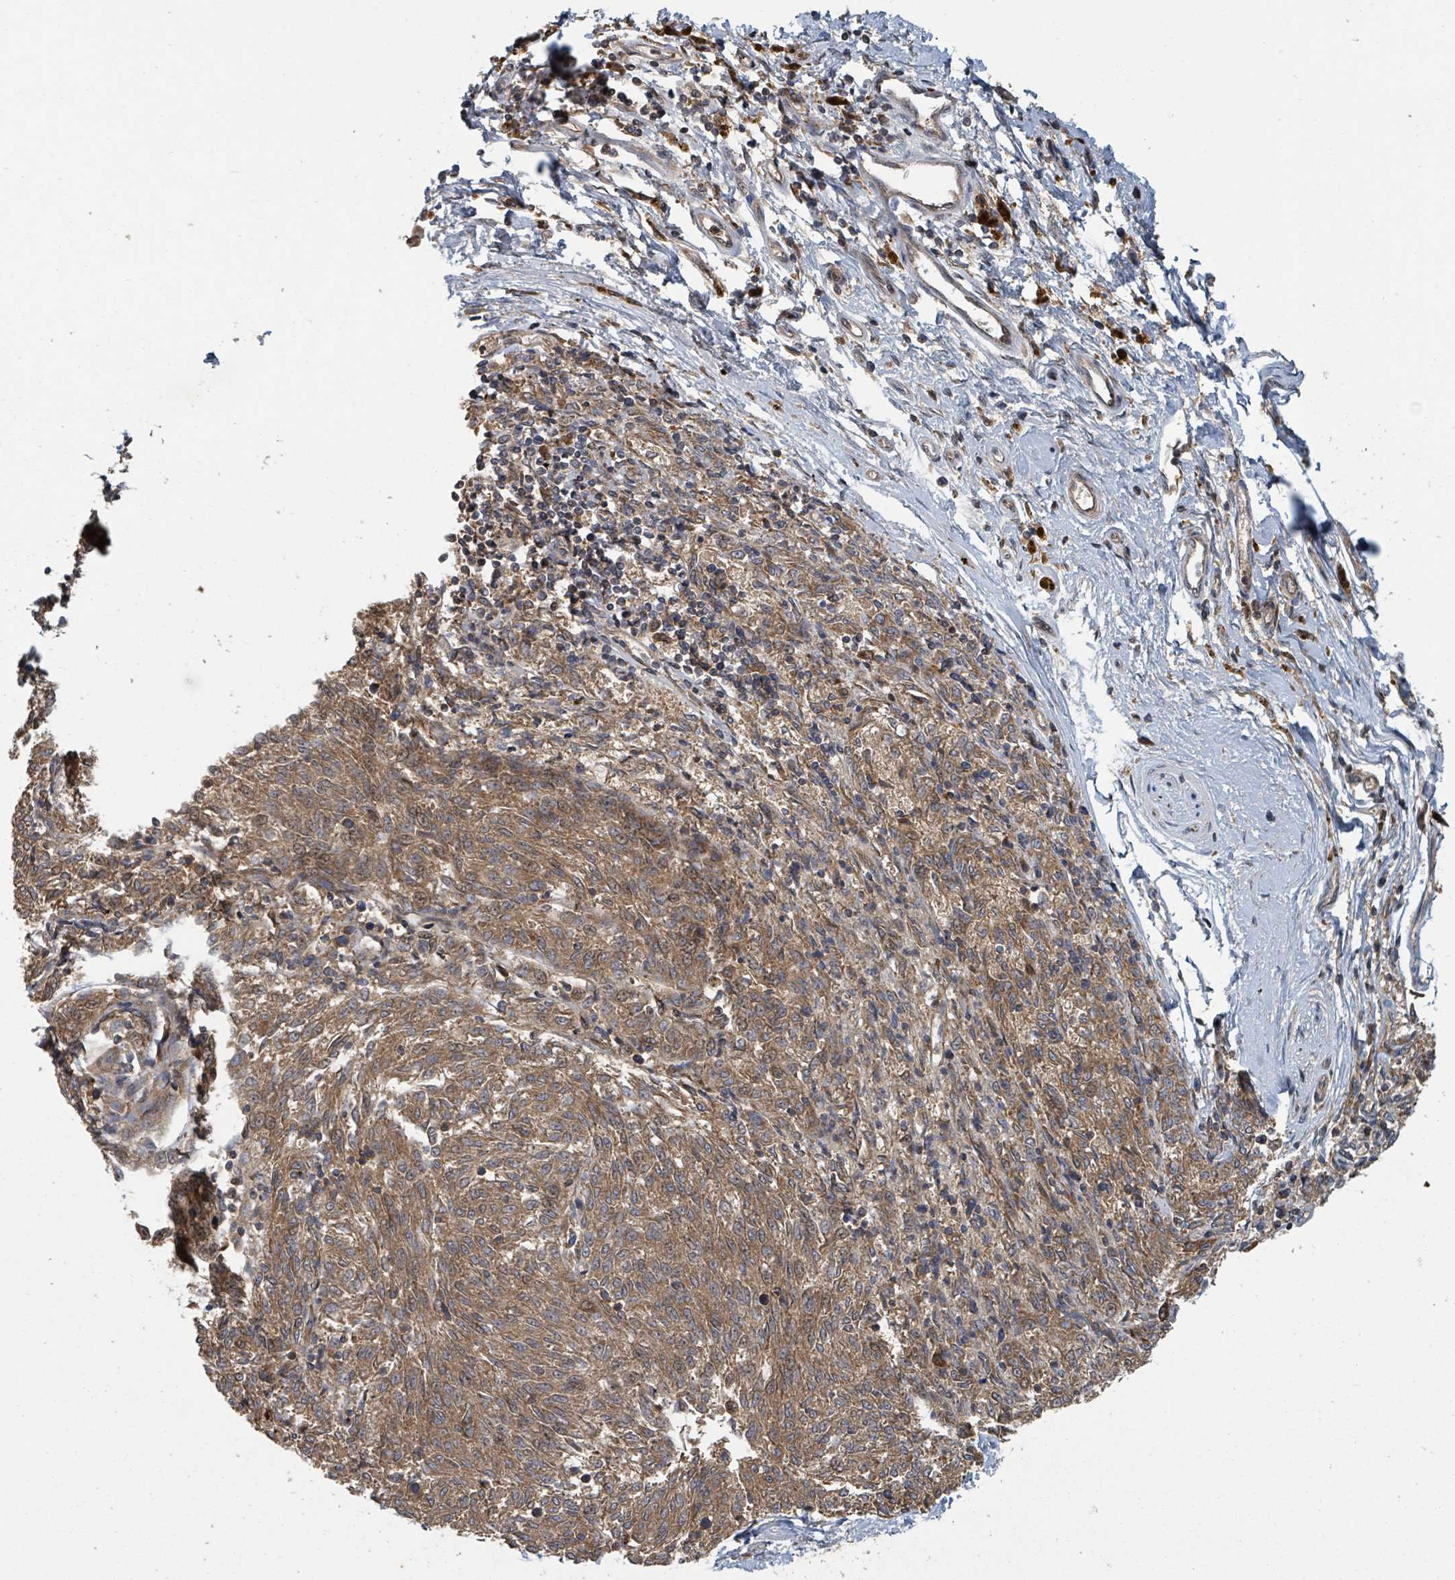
{"staining": {"intensity": "moderate", "quantity": ">75%", "location": "cytoplasmic/membranous"}, "tissue": "melanoma", "cell_type": "Tumor cells", "image_type": "cancer", "snomed": [{"axis": "morphology", "description": "Malignant melanoma, NOS"}, {"axis": "topography", "description": "Skin"}], "caption": "Protein positivity by immunohistochemistry (IHC) shows moderate cytoplasmic/membranous positivity in about >75% of tumor cells in melanoma. The staining was performed using DAB (3,3'-diaminobenzidine), with brown indicating positive protein expression. Nuclei are stained blue with hematoxylin.", "gene": "DPM1", "patient": {"sex": "female", "age": 72}}